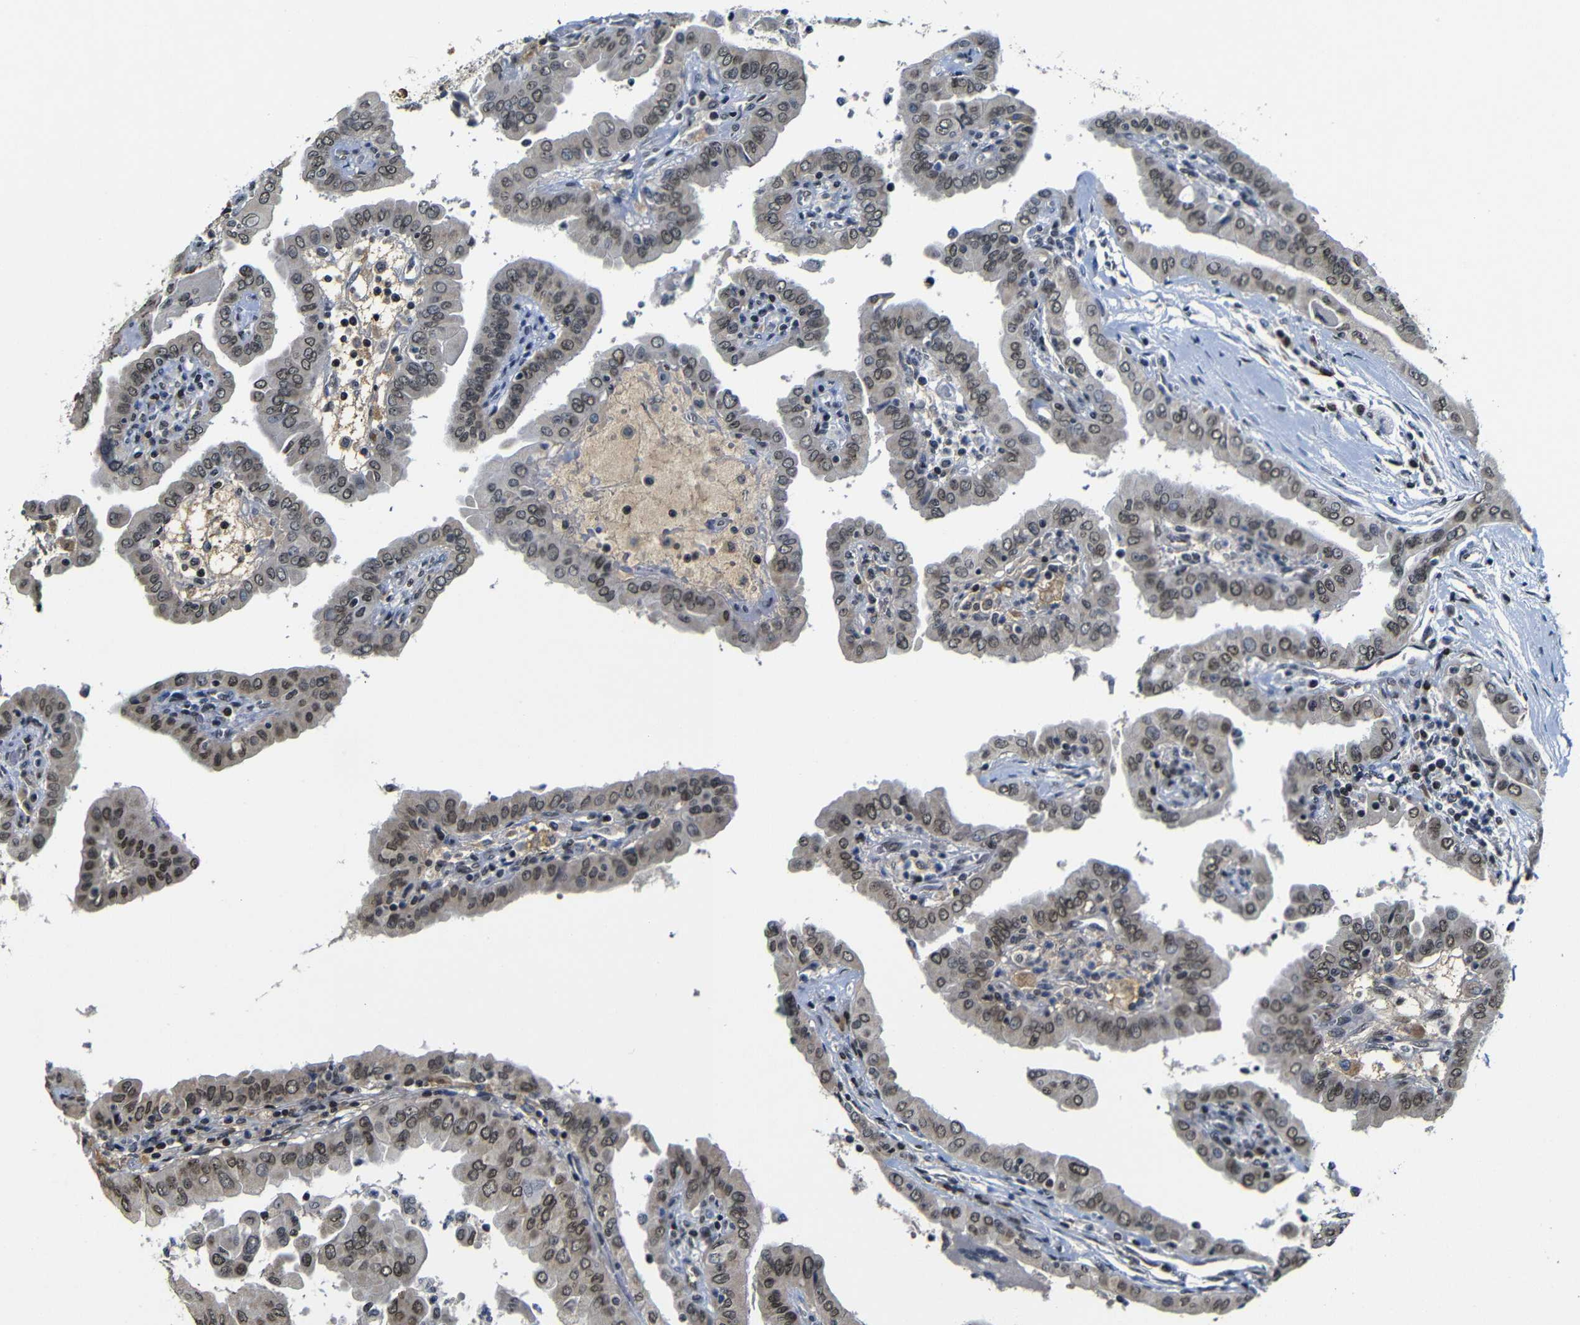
{"staining": {"intensity": "weak", "quantity": "<25%", "location": "nuclear"}, "tissue": "thyroid cancer", "cell_type": "Tumor cells", "image_type": "cancer", "snomed": [{"axis": "morphology", "description": "Papillary adenocarcinoma, NOS"}, {"axis": "topography", "description": "Thyroid gland"}], "caption": "Immunohistochemistry photomicrograph of neoplastic tissue: papillary adenocarcinoma (thyroid) stained with DAB (3,3'-diaminobenzidine) exhibits no significant protein expression in tumor cells. The staining is performed using DAB brown chromogen with nuclei counter-stained in using hematoxylin.", "gene": "MYC", "patient": {"sex": "male", "age": 33}}